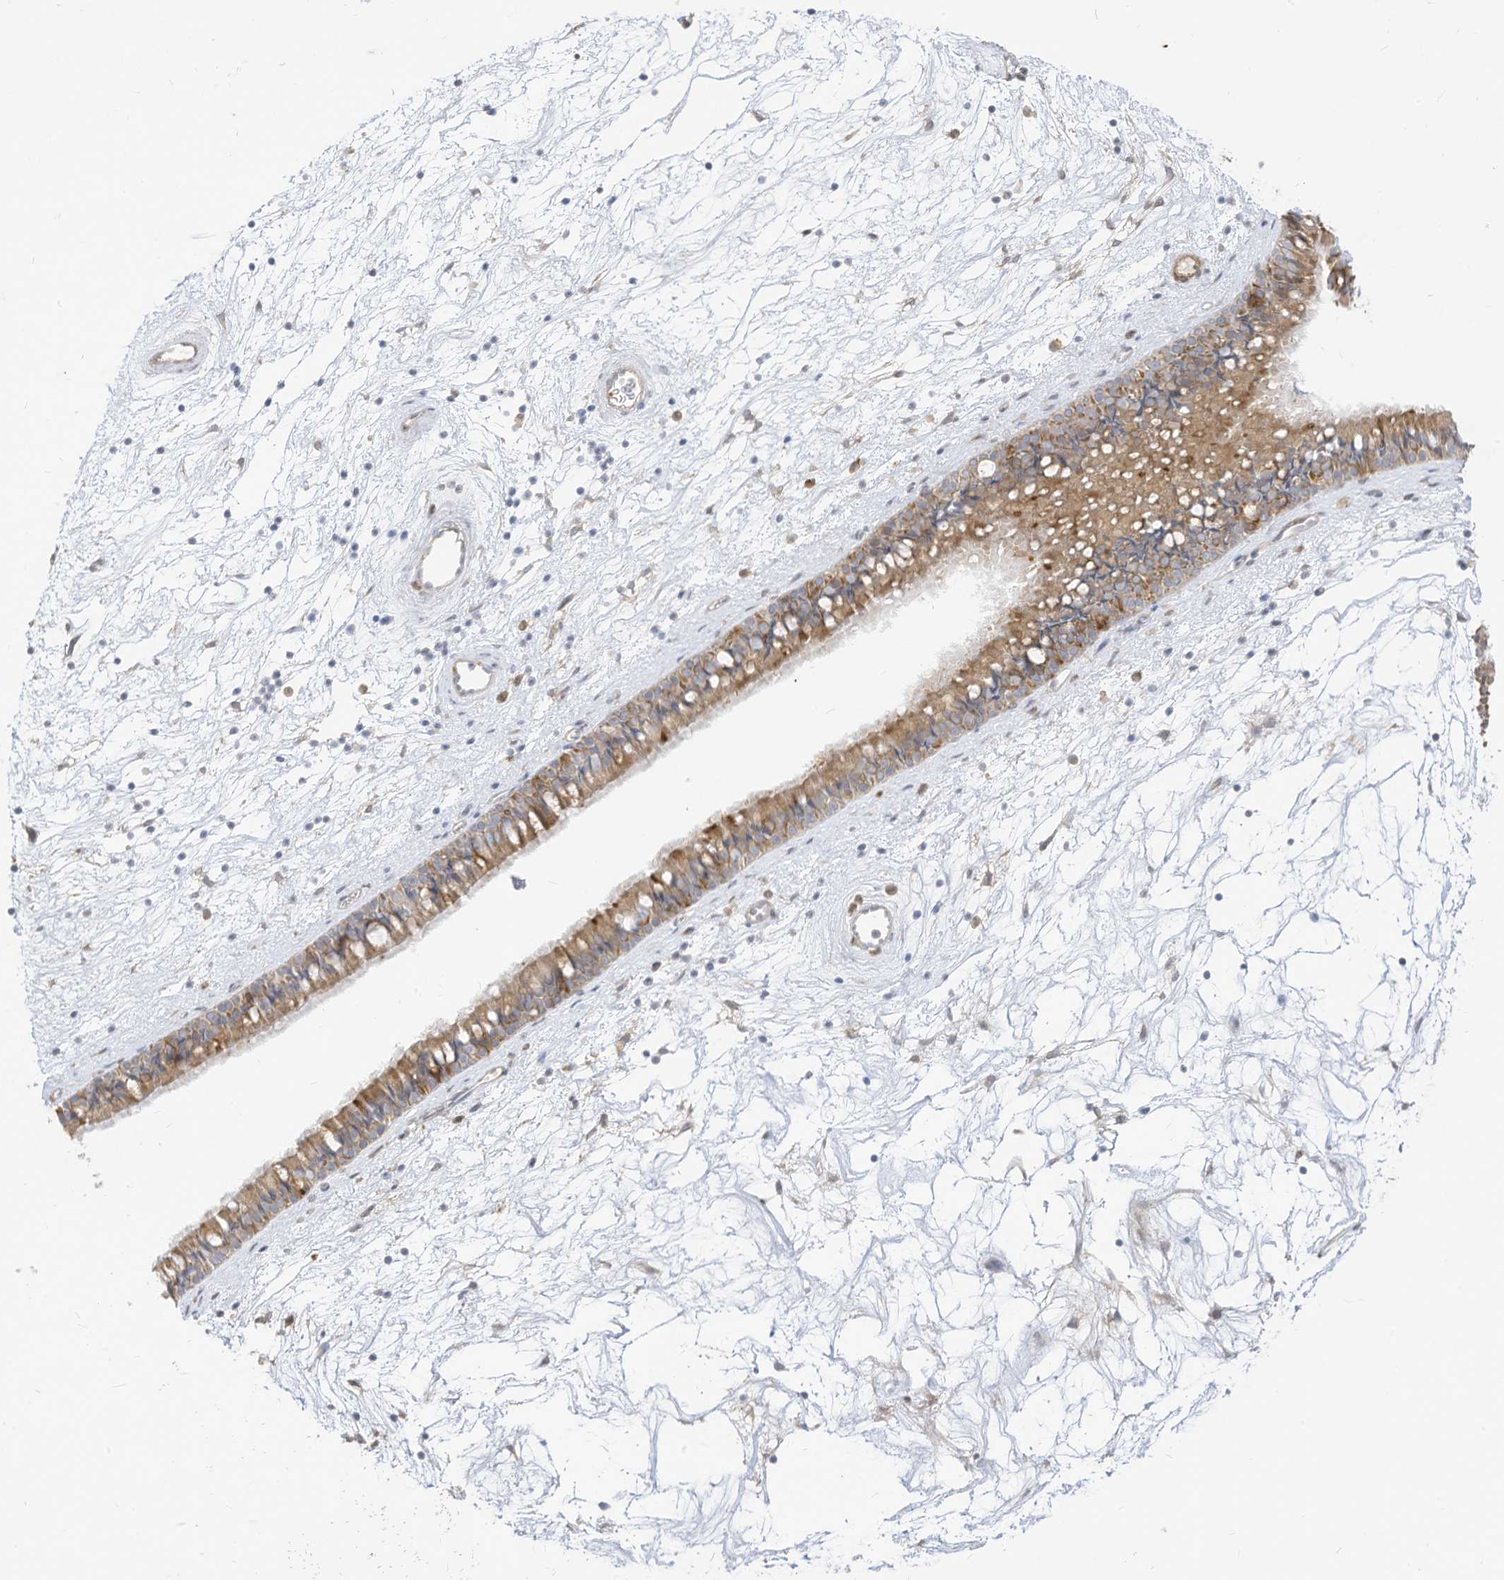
{"staining": {"intensity": "moderate", "quantity": ">75%", "location": "cytoplasmic/membranous"}, "tissue": "nasopharynx", "cell_type": "Respiratory epithelial cells", "image_type": "normal", "snomed": [{"axis": "morphology", "description": "Normal tissue, NOS"}, {"axis": "topography", "description": "Nasopharynx"}], "caption": "About >75% of respiratory epithelial cells in unremarkable nasopharynx exhibit moderate cytoplasmic/membranous protein expression as visualized by brown immunohistochemical staining.", "gene": "ATP13A1", "patient": {"sex": "male", "age": 64}}